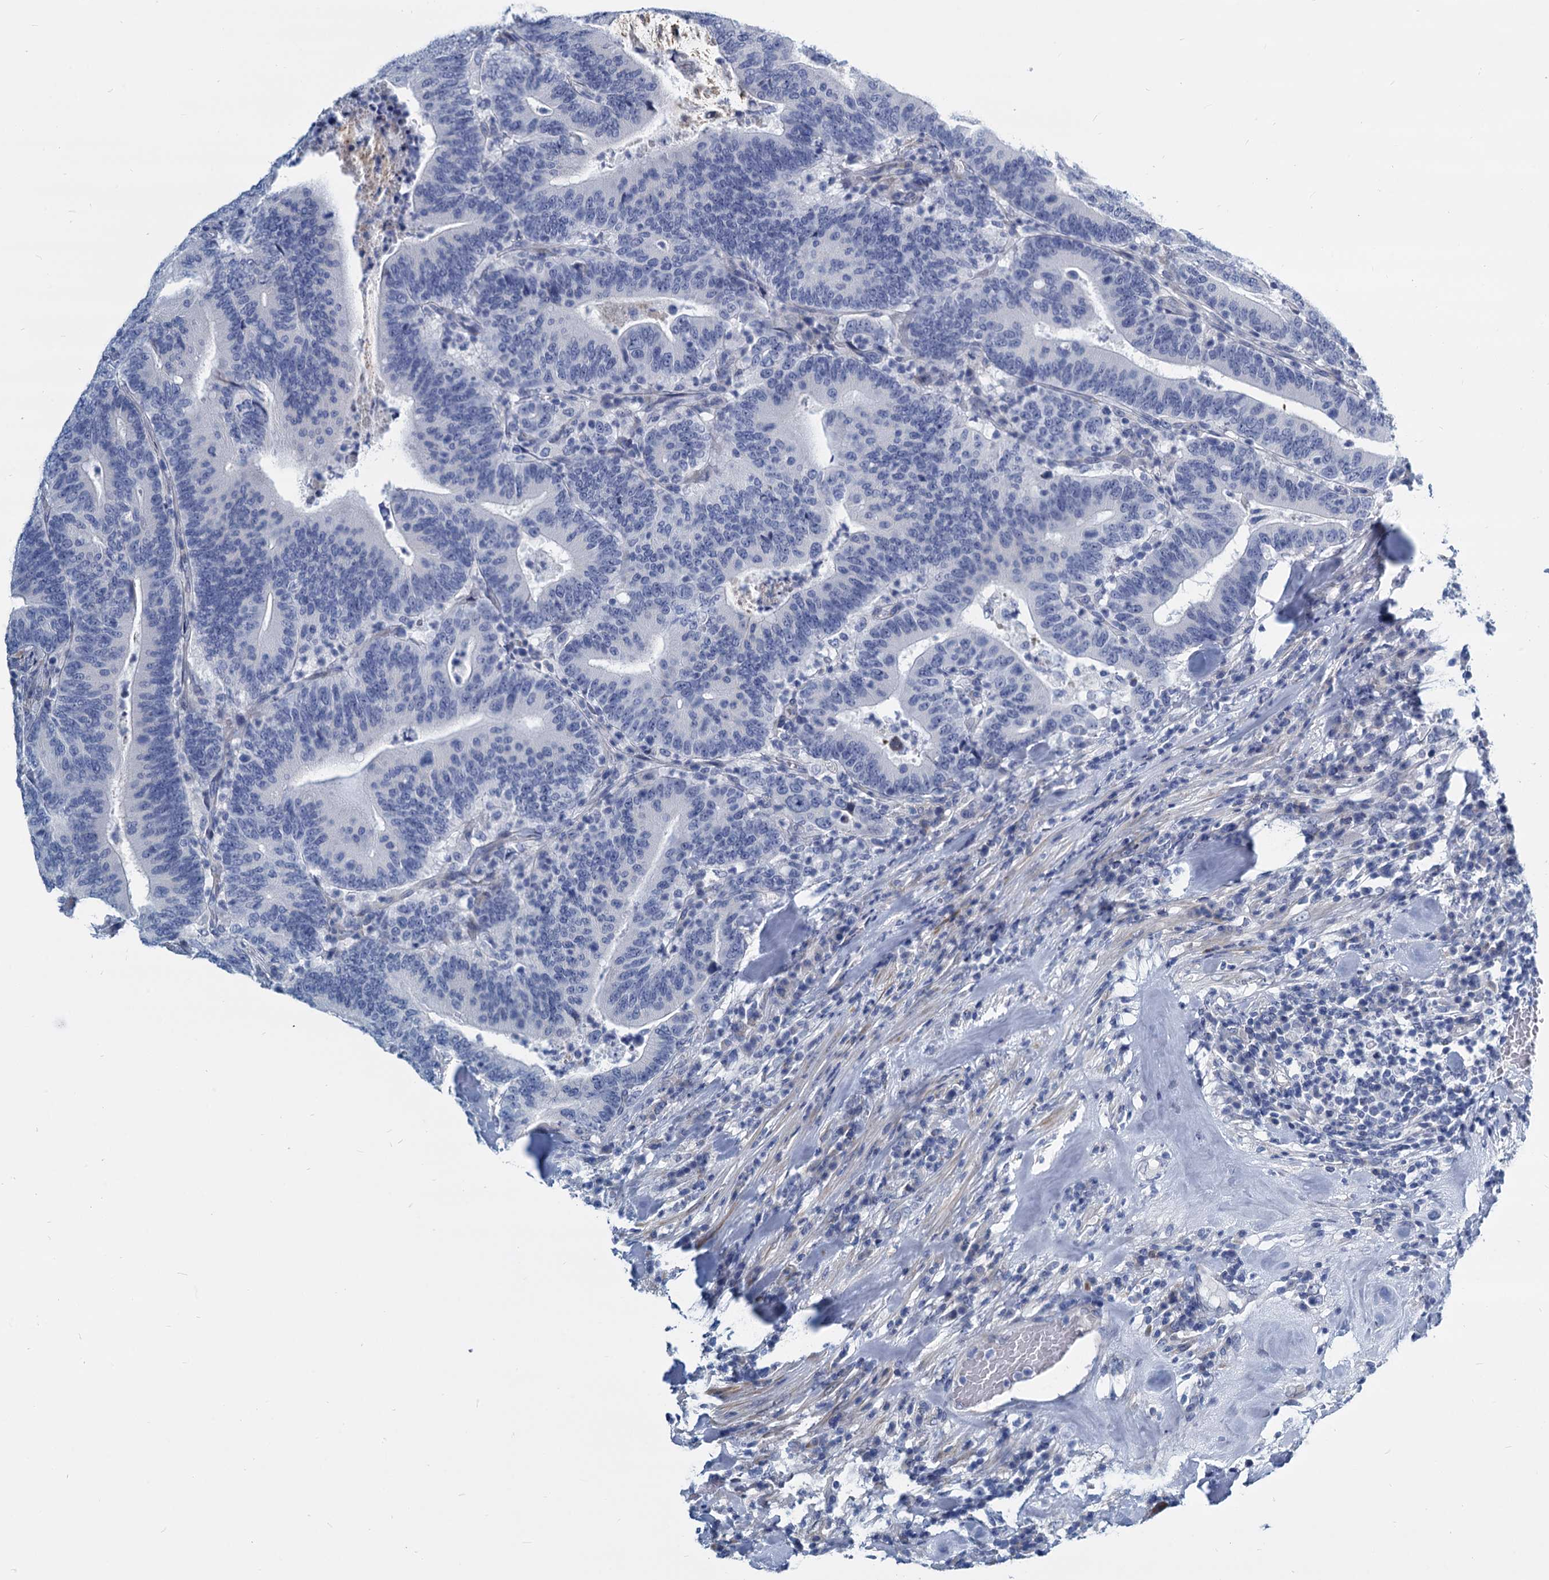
{"staining": {"intensity": "negative", "quantity": "none", "location": "none"}, "tissue": "colorectal cancer", "cell_type": "Tumor cells", "image_type": "cancer", "snomed": [{"axis": "morphology", "description": "Adenocarcinoma, NOS"}, {"axis": "topography", "description": "Colon"}], "caption": "Colorectal cancer (adenocarcinoma) stained for a protein using immunohistochemistry displays no staining tumor cells.", "gene": "GSTM3", "patient": {"sex": "female", "age": 66}}